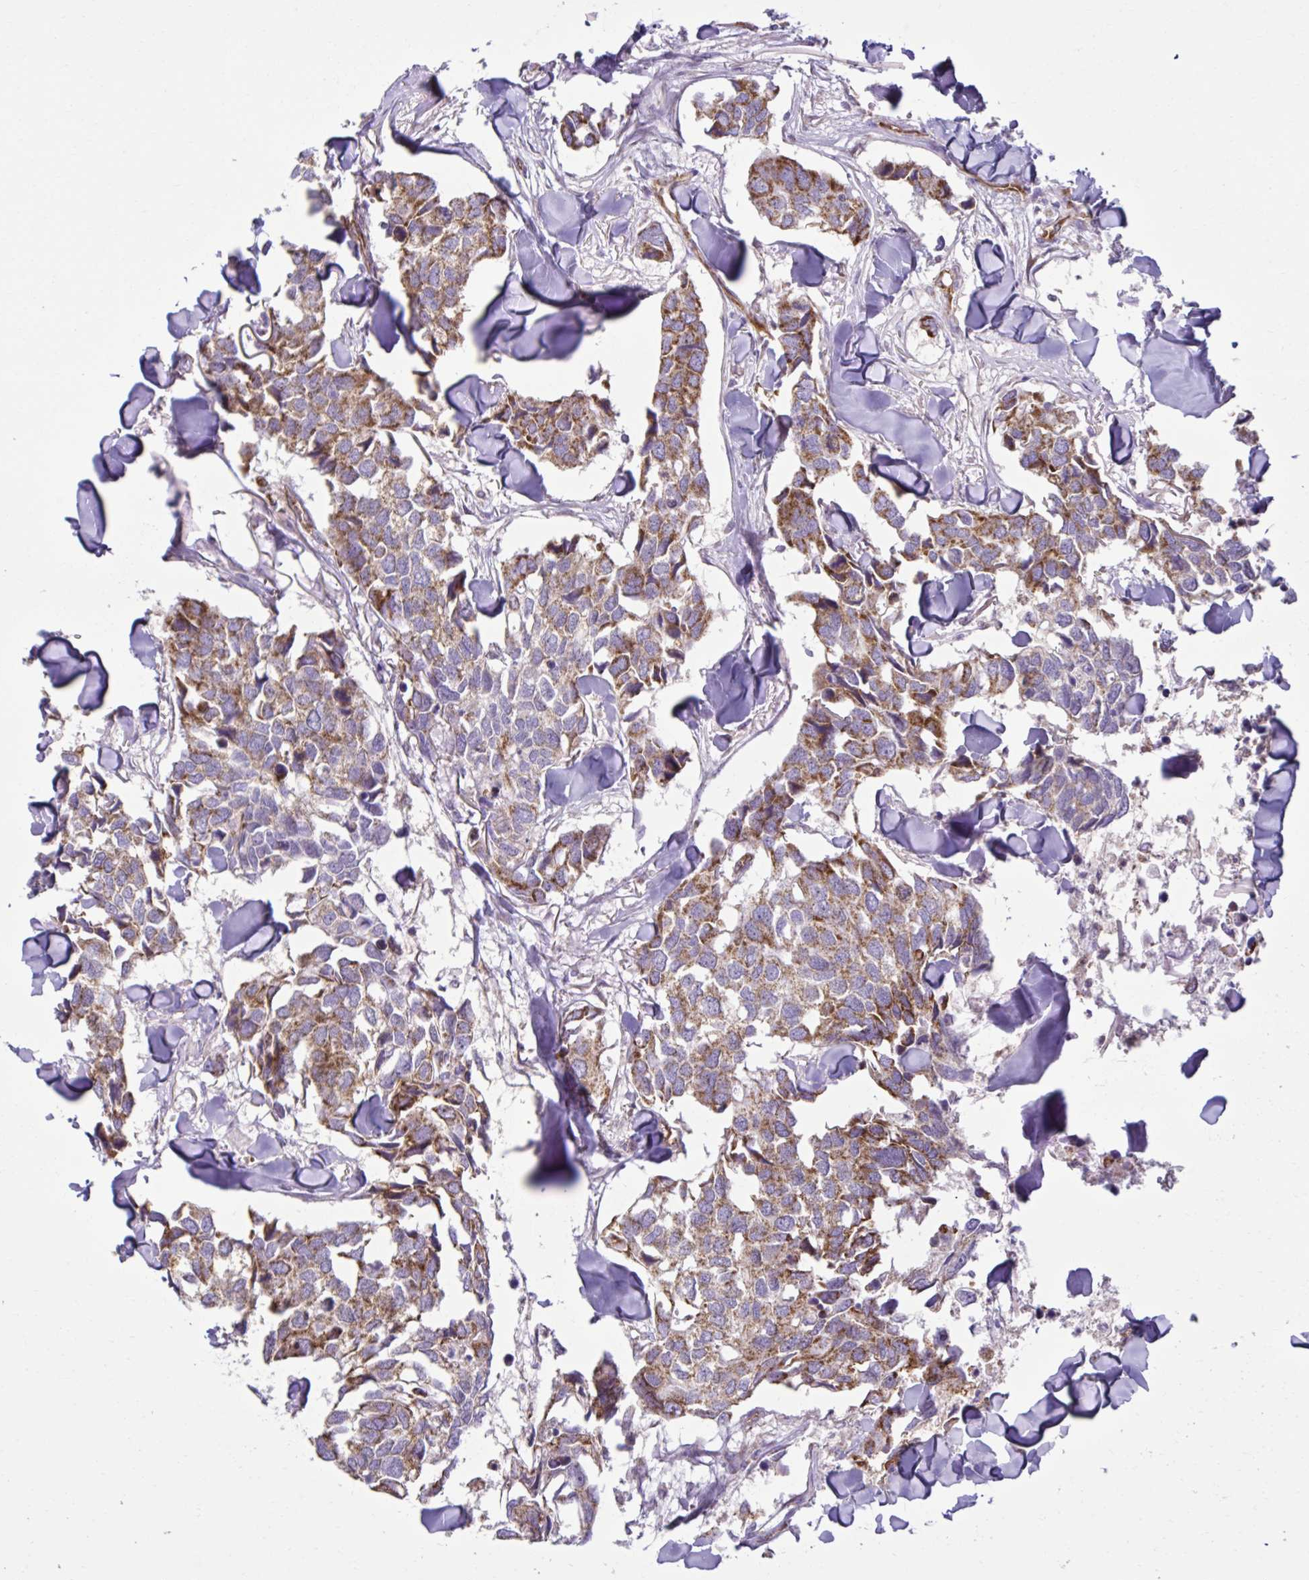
{"staining": {"intensity": "moderate", "quantity": ">75%", "location": "cytoplasmic/membranous"}, "tissue": "breast cancer", "cell_type": "Tumor cells", "image_type": "cancer", "snomed": [{"axis": "morphology", "description": "Duct carcinoma"}, {"axis": "topography", "description": "Breast"}], "caption": "Brown immunohistochemical staining in human breast cancer (infiltrating ductal carcinoma) shows moderate cytoplasmic/membranous positivity in approximately >75% of tumor cells.", "gene": "LIMS1", "patient": {"sex": "female", "age": 83}}